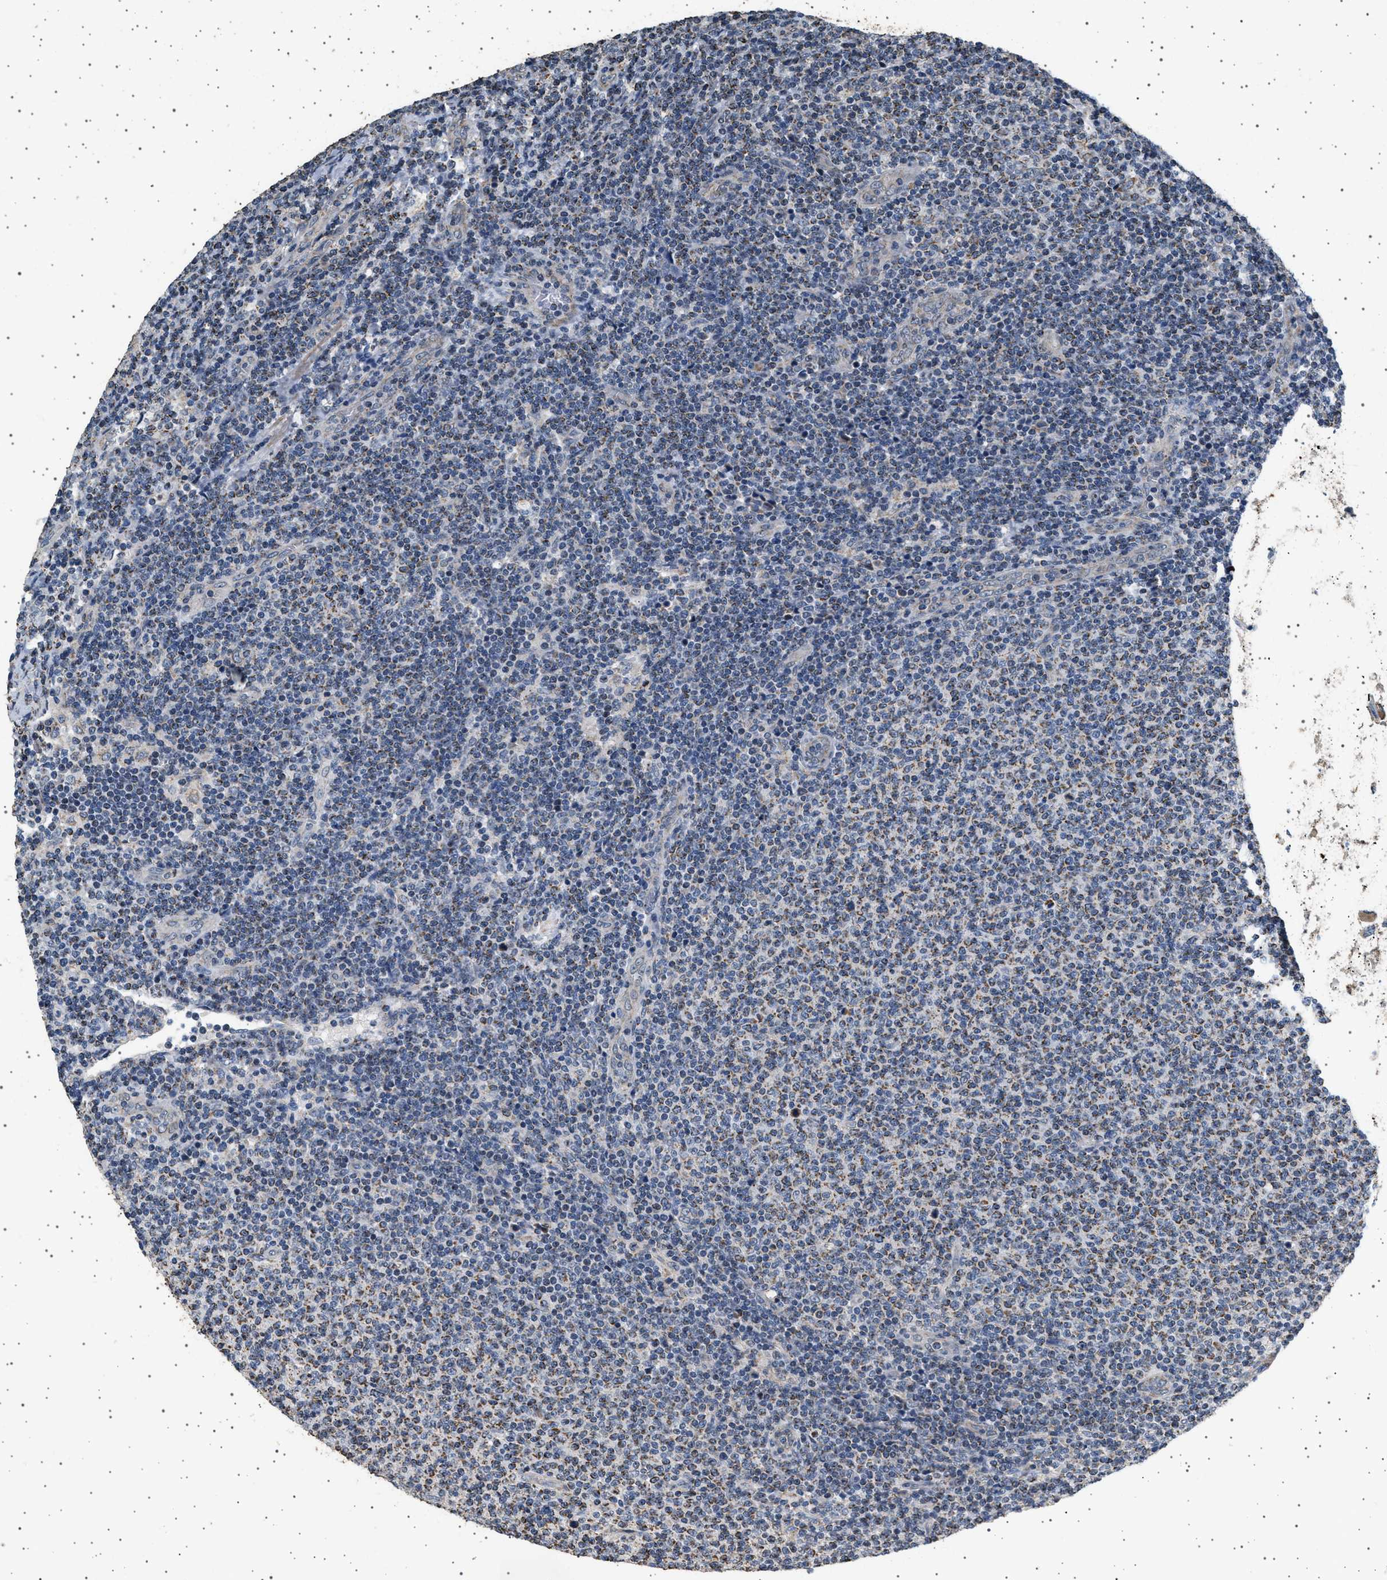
{"staining": {"intensity": "moderate", "quantity": ">75%", "location": "cytoplasmic/membranous"}, "tissue": "lymphoma", "cell_type": "Tumor cells", "image_type": "cancer", "snomed": [{"axis": "morphology", "description": "Malignant lymphoma, non-Hodgkin's type, Low grade"}, {"axis": "topography", "description": "Lymph node"}], "caption": "A medium amount of moderate cytoplasmic/membranous staining is identified in approximately >75% of tumor cells in low-grade malignant lymphoma, non-Hodgkin's type tissue.", "gene": "KCNA4", "patient": {"sex": "male", "age": 66}}